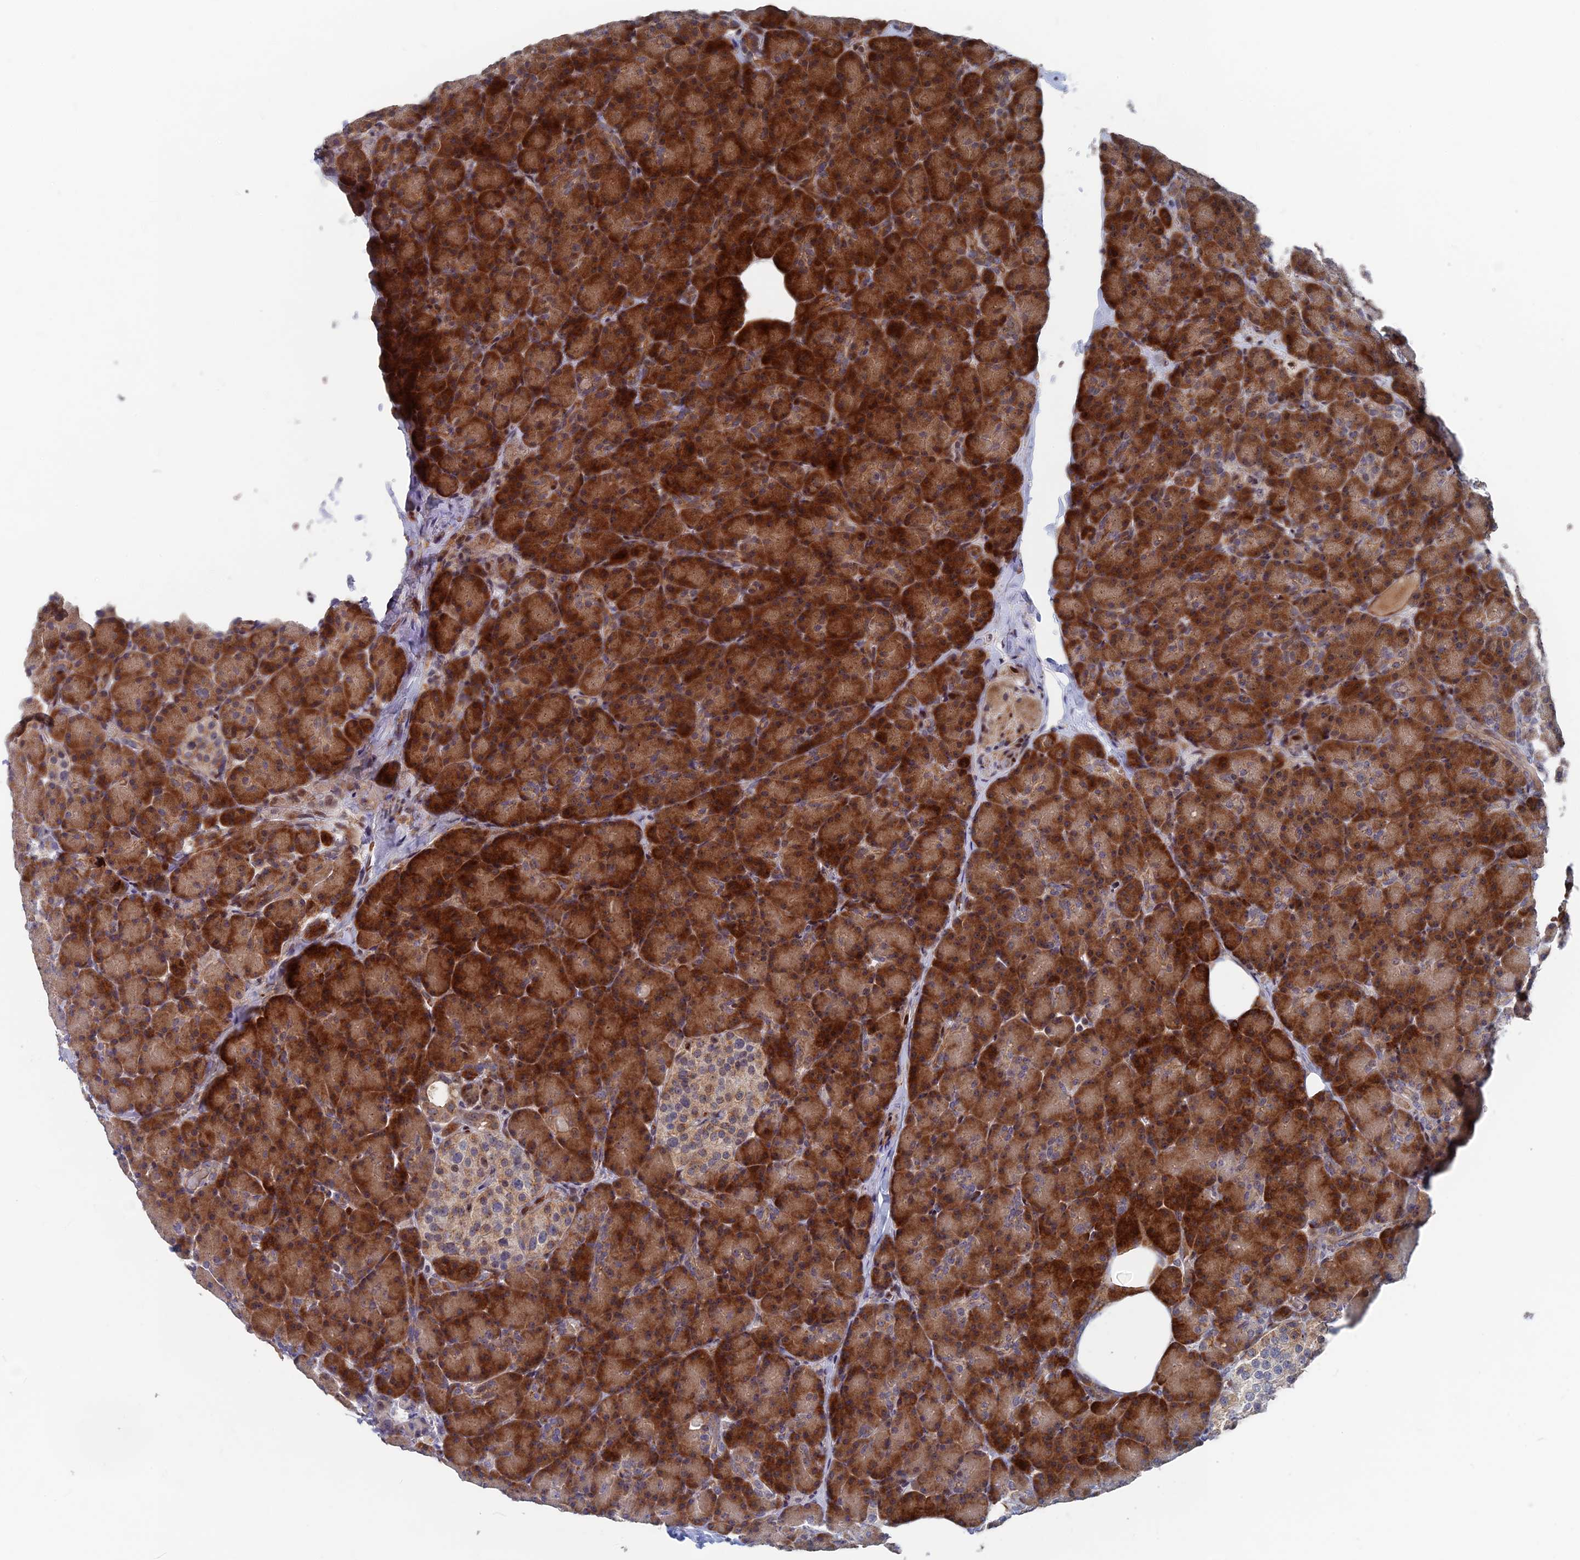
{"staining": {"intensity": "strong", "quantity": "25%-75%", "location": "cytoplasmic/membranous,nuclear"}, "tissue": "pancreas", "cell_type": "Exocrine glandular cells", "image_type": "normal", "snomed": [{"axis": "morphology", "description": "Normal tissue, NOS"}, {"axis": "topography", "description": "Pancreas"}], "caption": "Protein staining of unremarkable pancreas displays strong cytoplasmic/membranous,nuclear staining in approximately 25%-75% of exocrine glandular cells. The staining is performed using DAB brown chromogen to label protein expression. The nuclei are counter-stained blue using hematoxylin.", "gene": "SH3D21", "patient": {"sex": "female", "age": 43}}